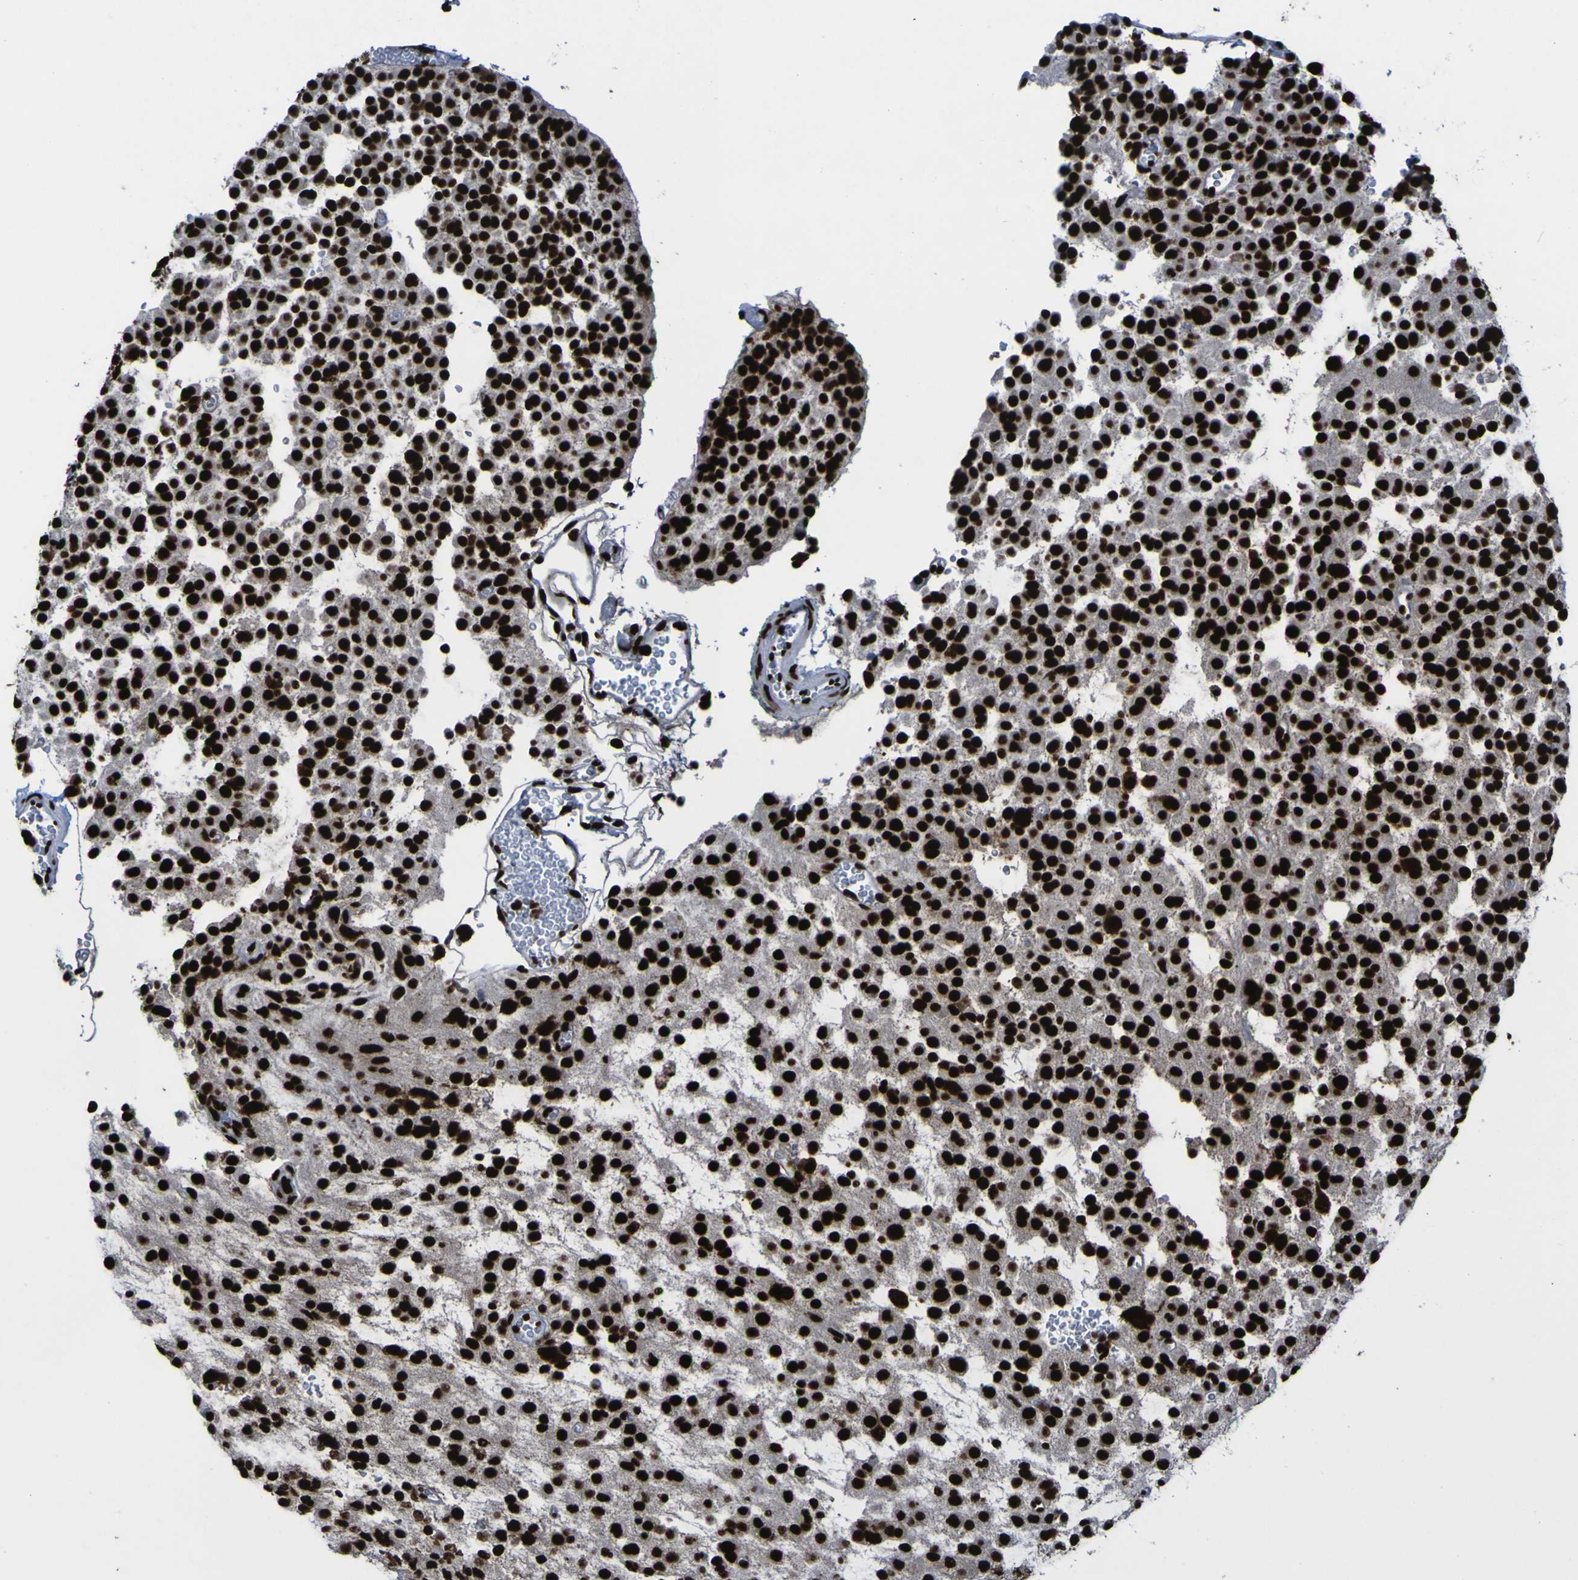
{"staining": {"intensity": "strong", "quantity": ">75%", "location": "nuclear"}, "tissue": "glioma", "cell_type": "Tumor cells", "image_type": "cancer", "snomed": [{"axis": "morphology", "description": "Glioma, malignant, Low grade"}, {"axis": "topography", "description": "Brain"}], "caption": "A histopathology image showing strong nuclear expression in approximately >75% of tumor cells in glioma, as visualized by brown immunohistochemical staining.", "gene": "NPM1", "patient": {"sex": "male", "age": 38}}